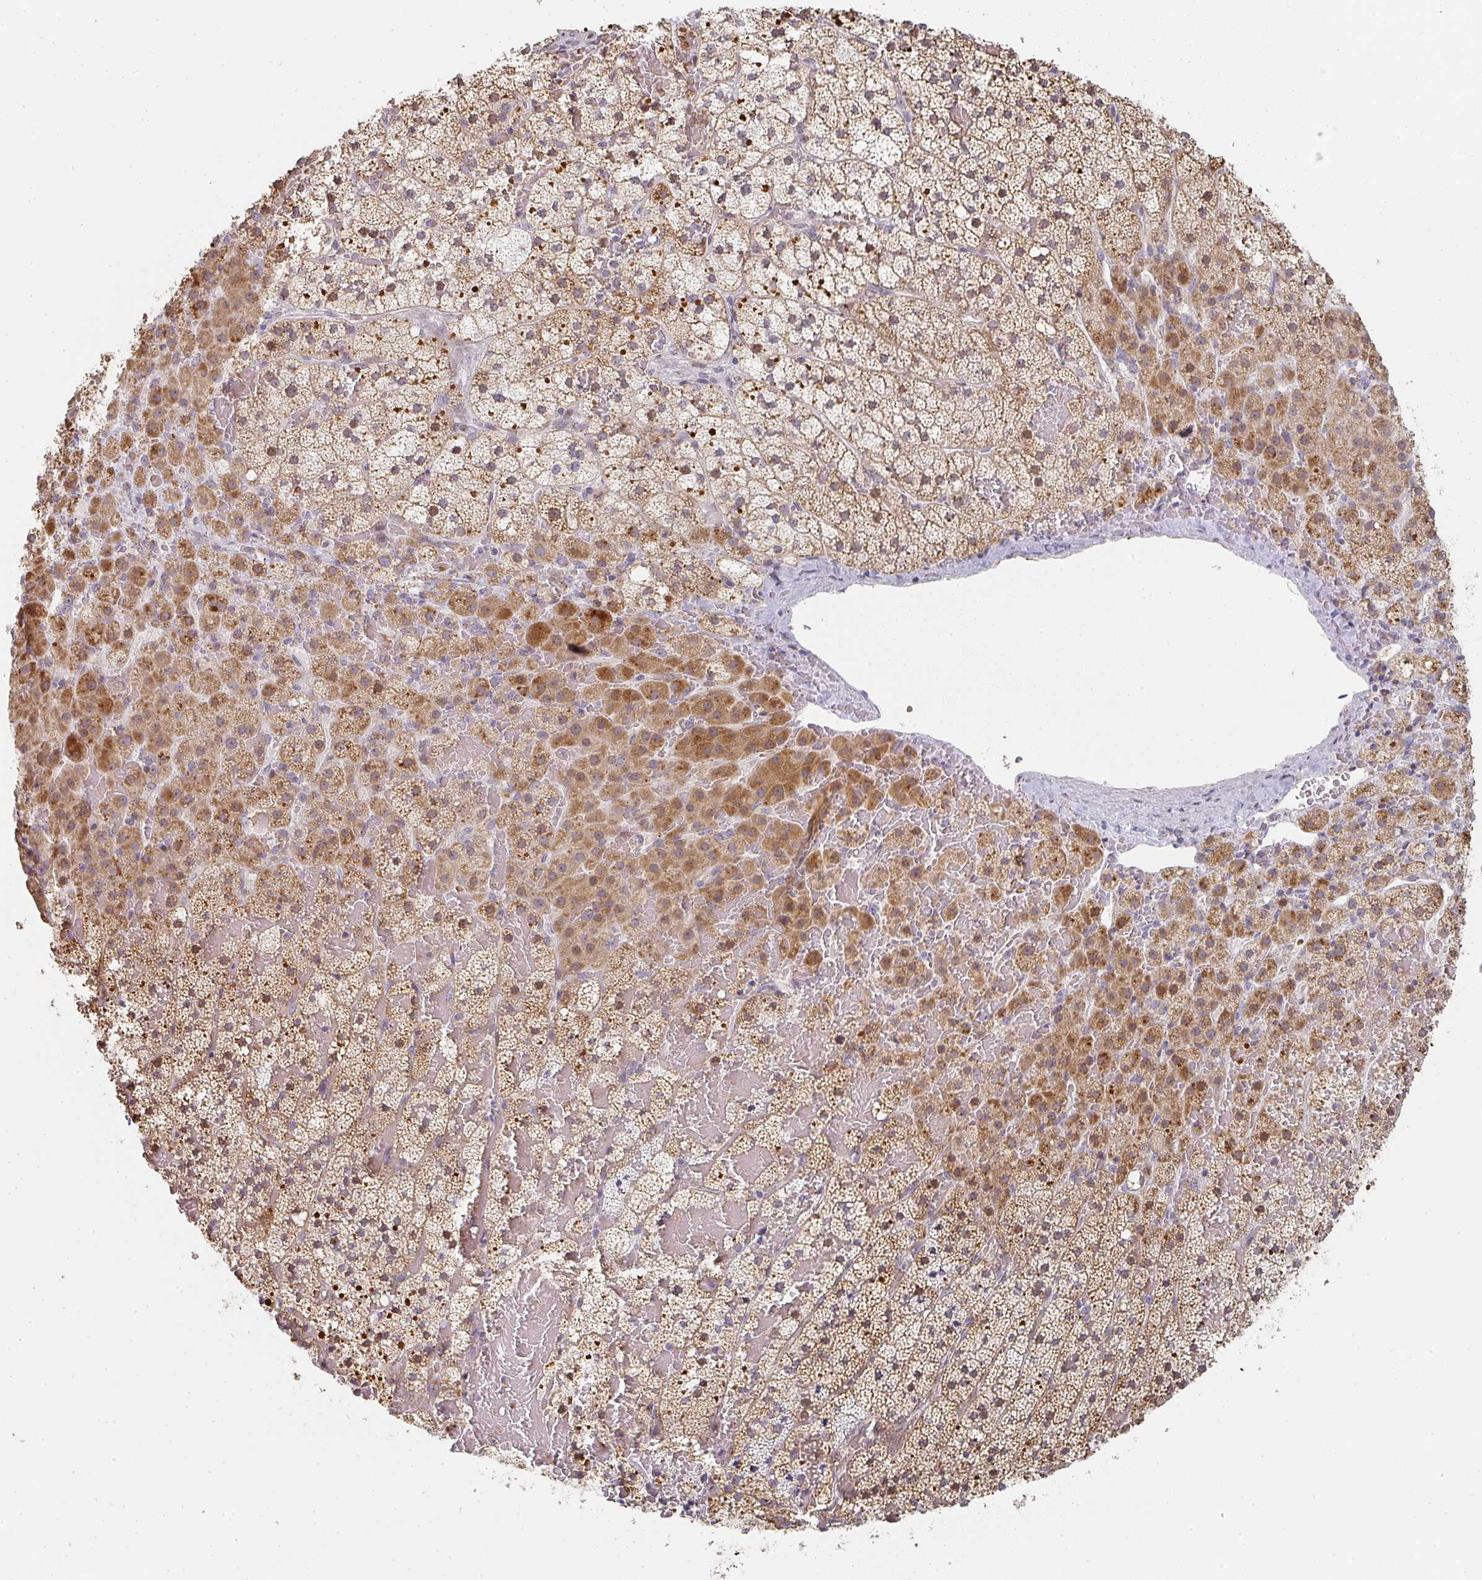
{"staining": {"intensity": "moderate", "quantity": ">75%", "location": "cytoplasmic/membranous"}, "tissue": "adrenal gland", "cell_type": "Glandular cells", "image_type": "normal", "snomed": [{"axis": "morphology", "description": "Normal tissue, NOS"}, {"axis": "topography", "description": "Adrenal gland"}], "caption": "This is a histology image of immunohistochemistry (IHC) staining of normal adrenal gland, which shows moderate positivity in the cytoplasmic/membranous of glandular cells.", "gene": "ZNF526", "patient": {"sex": "male", "age": 53}}